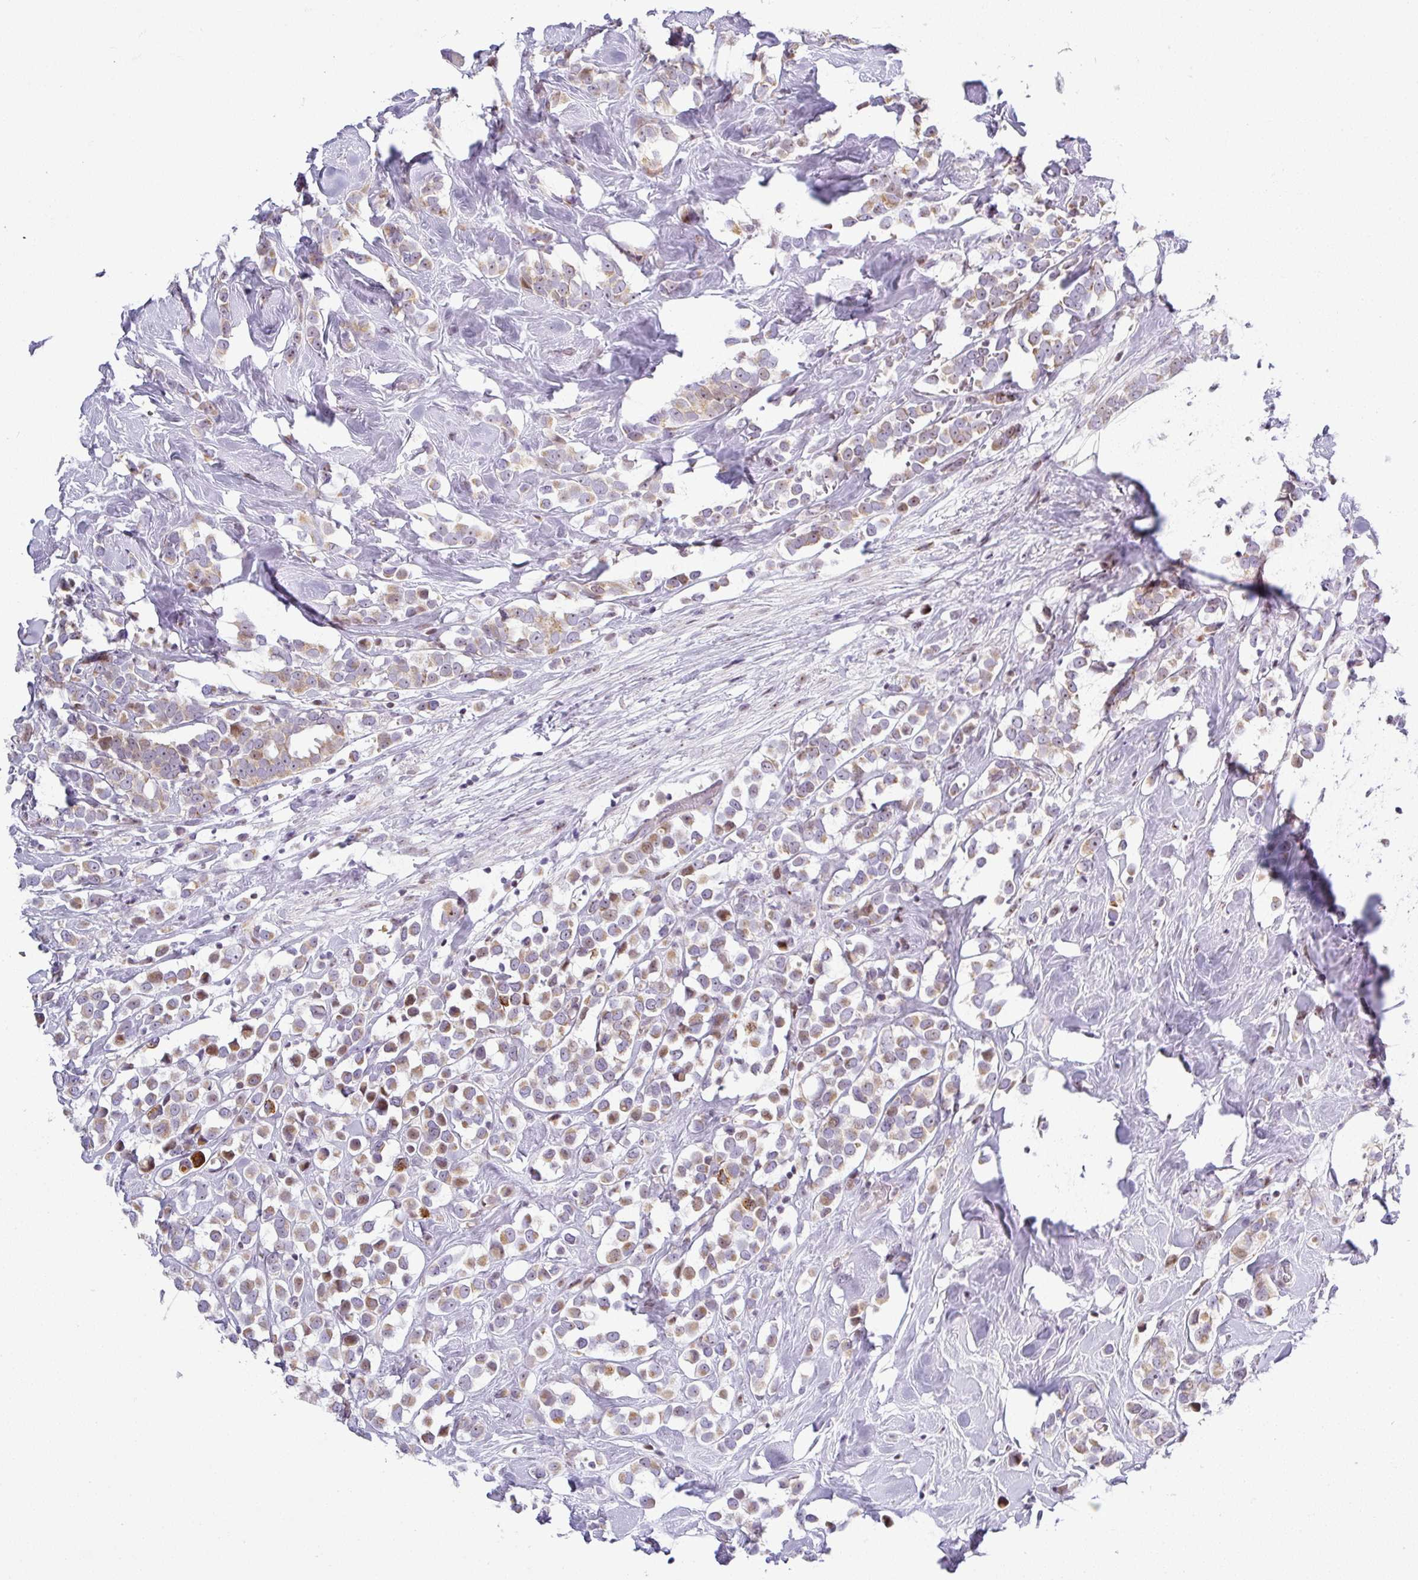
{"staining": {"intensity": "moderate", "quantity": "25%-75%", "location": "cytoplasmic/membranous"}, "tissue": "breast cancer", "cell_type": "Tumor cells", "image_type": "cancer", "snomed": [{"axis": "morphology", "description": "Duct carcinoma"}, {"axis": "topography", "description": "Breast"}], "caption": "Intraductal carcinoma (breast) stained with a protein marker demonstrates moderate staining in tumor cells.", "gene": "NDUFB2", "patient": {"sex": "female", "age": 80}}